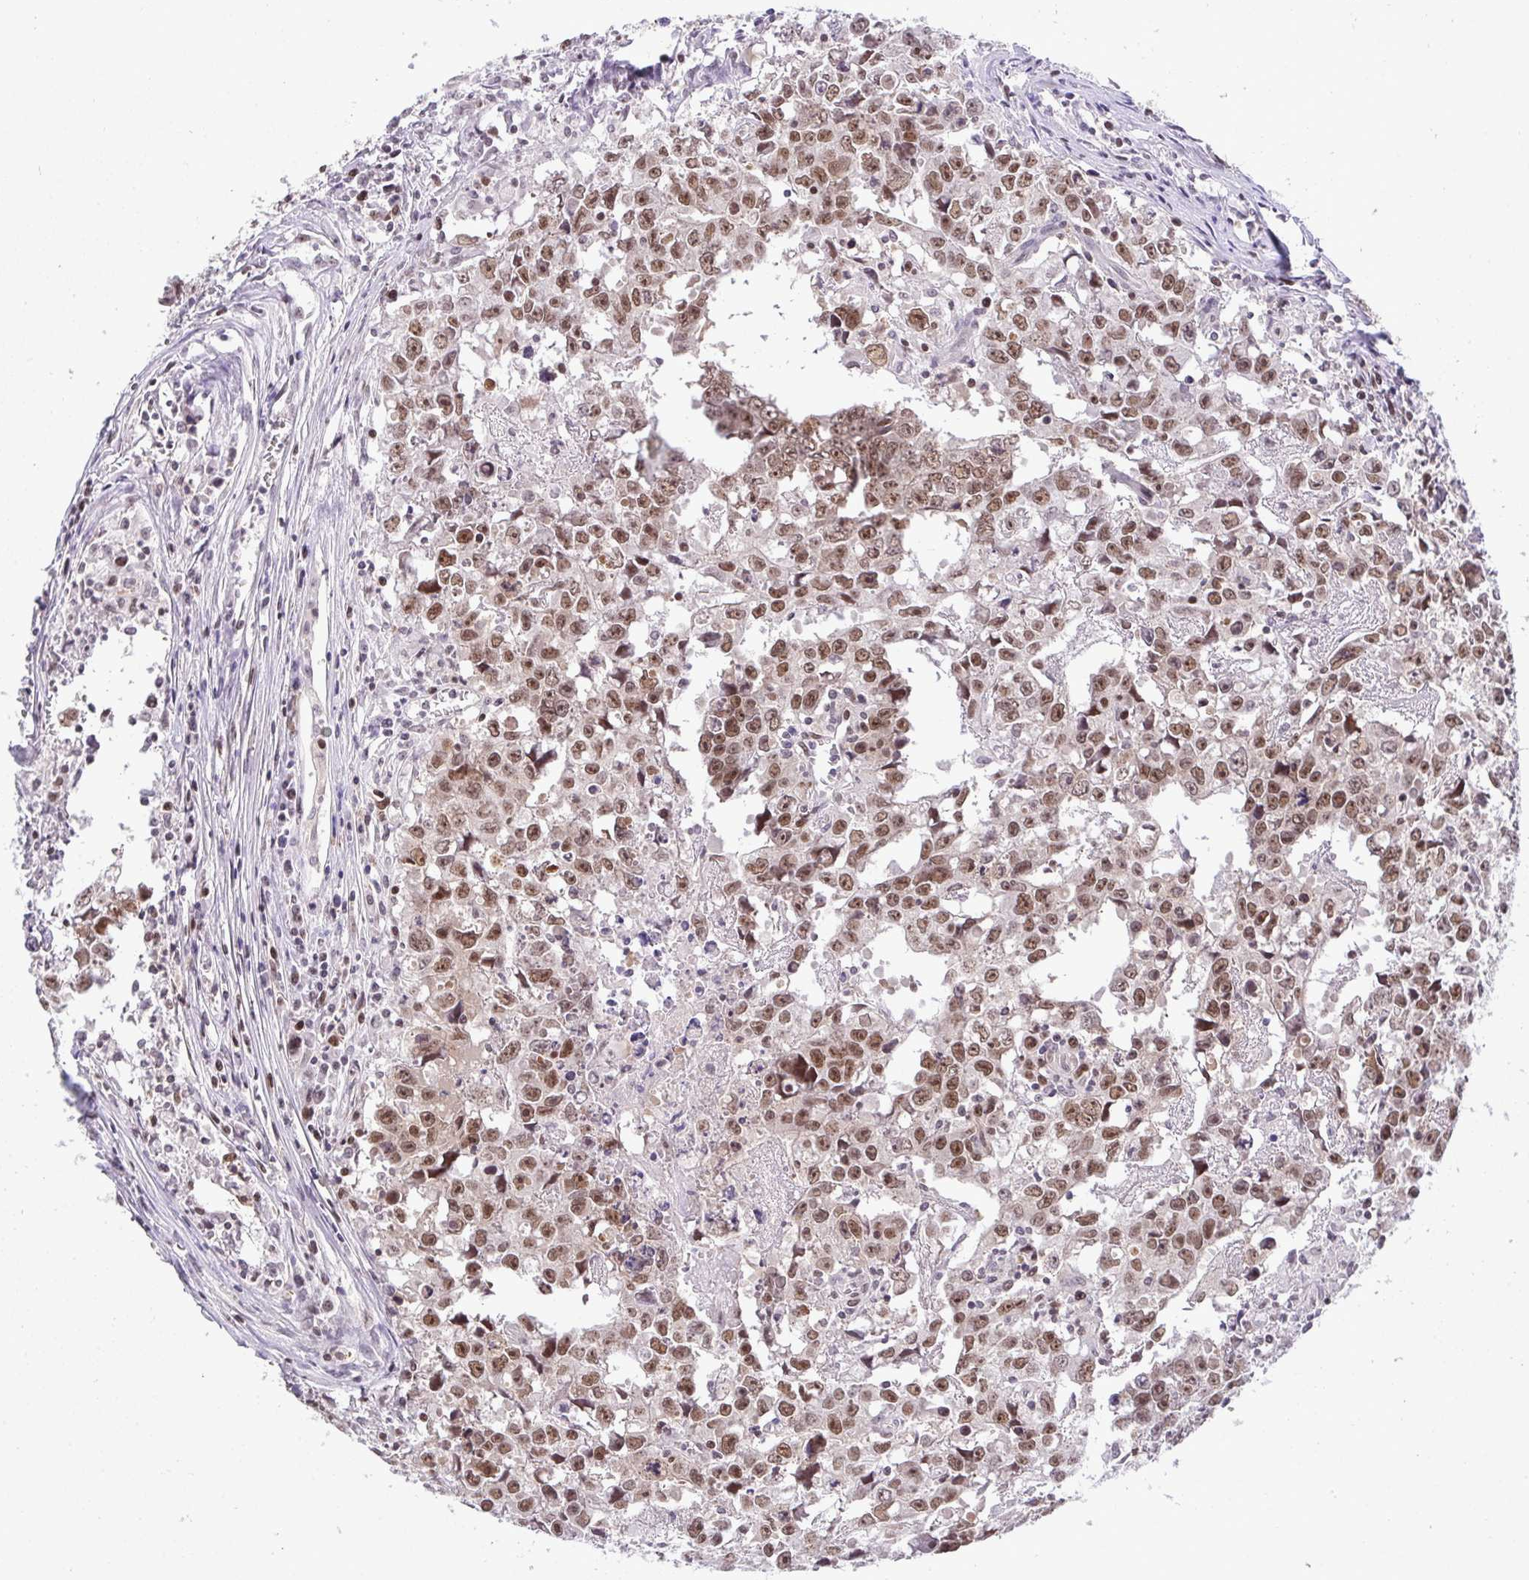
{"staining": {"intensity": "moderate", "quantity": ">75%", "location": "nuclear"}, "tissue": "testis cancer", "cell_type": "Tumor cells", "image_type": "cancer", "snomed": [{"axis": "morphology", "description": "Carcinoma, Embryonal, NOS"}, {"axis": "topography", "description": "Testis"}], "caption": "High-magnification brightfield microscopy of testis cancer (embryonal carcinoma) stained with DAB (brown) and counterstained with hematoxylin (blue). tumor cells exhibit moderate nuclear positivity is identified in approximately>75% of cells.", "gene": "RFC4", "patient": {"sex": "male", "age": 22}}